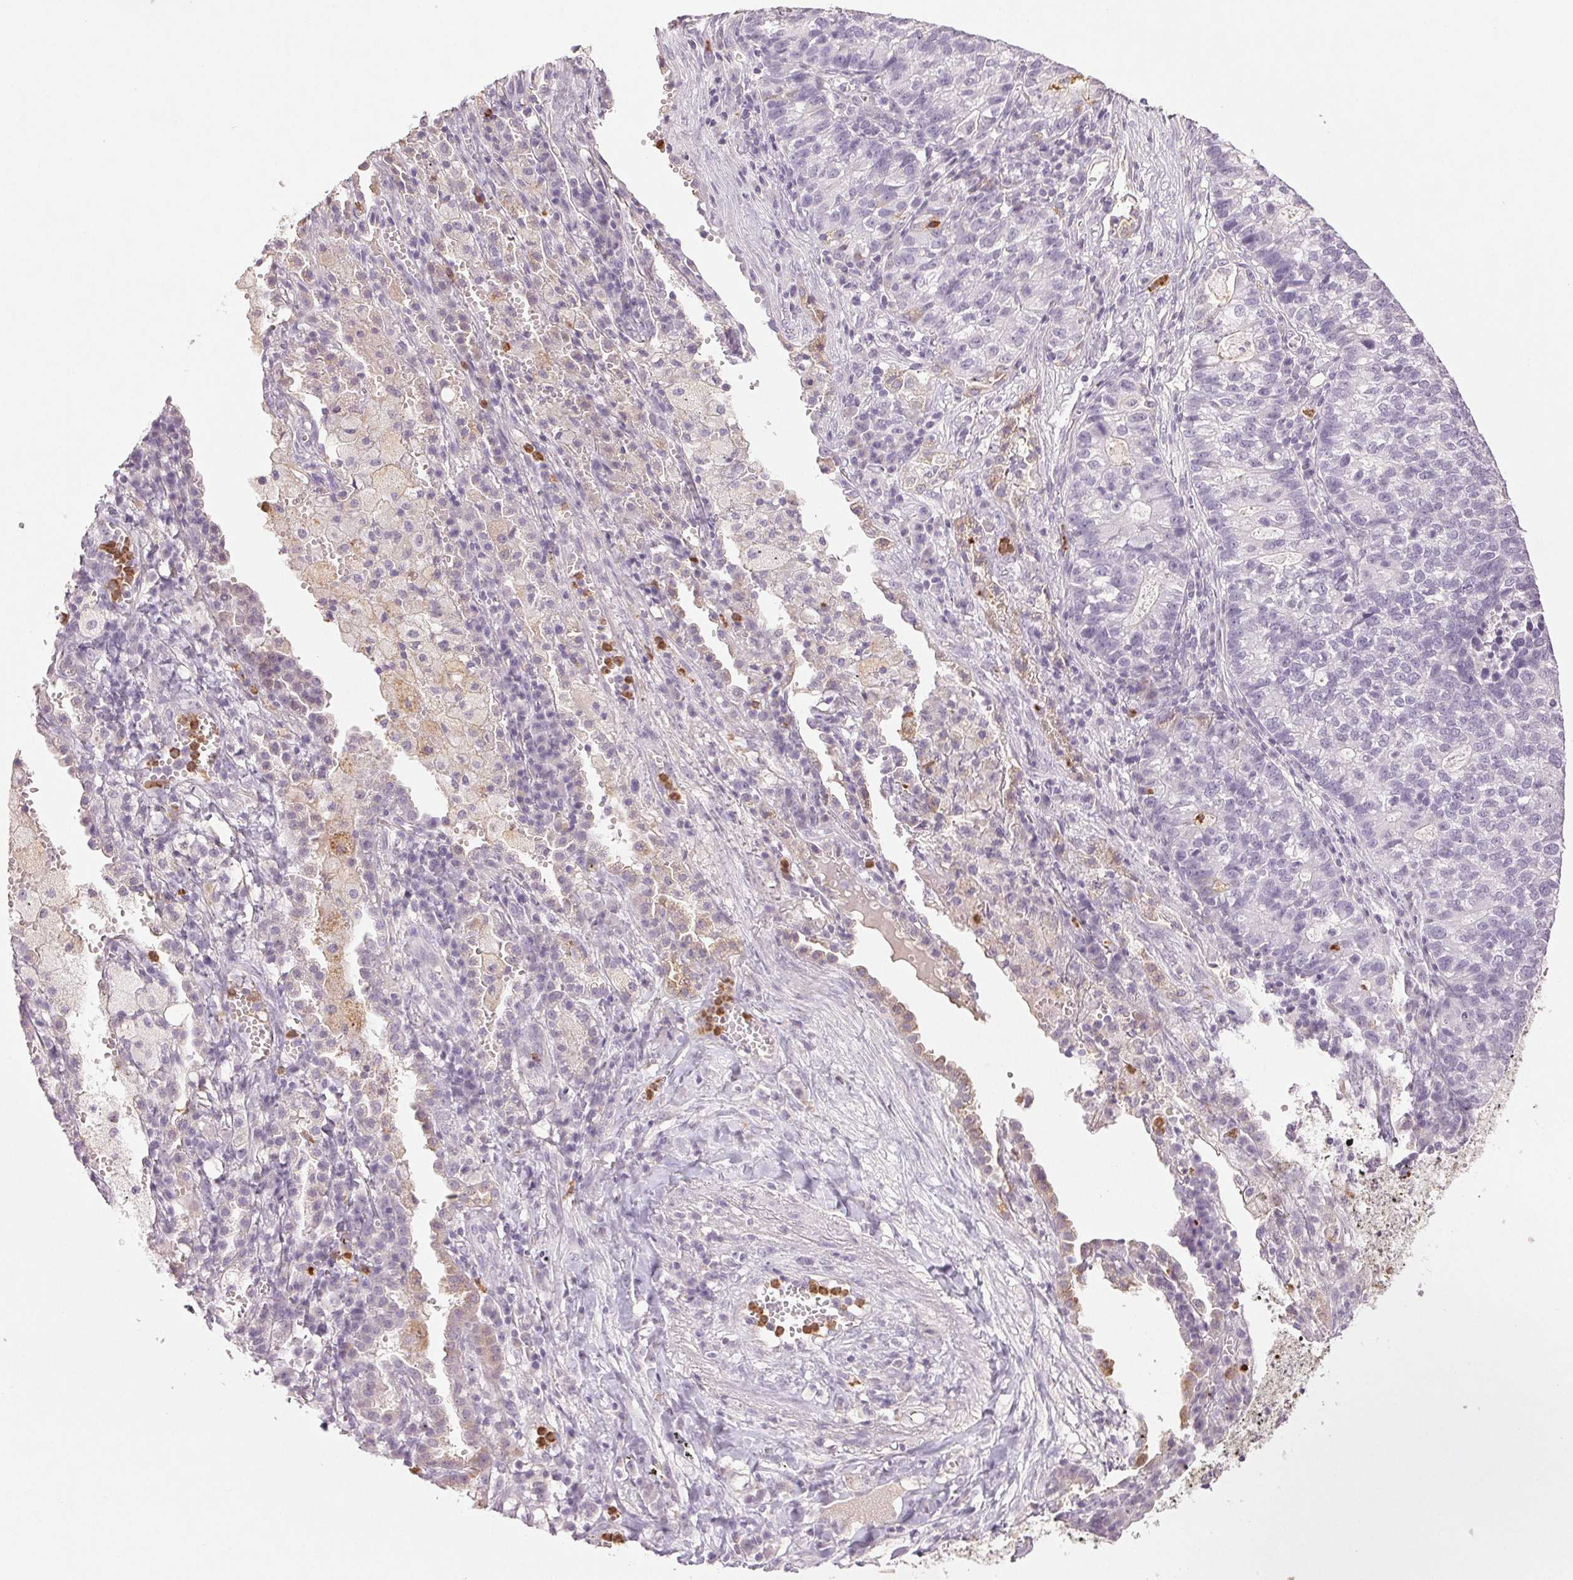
{"staining": {"intensity": "negative", "quantity": "none", "location": "none"}, "tissue": "lung cancer", "cell_type": "Tumor cells", "image_type": "cancer", "snomed": [{"axis": "morphology", "description": "Adenocarcinoma, NOS"}, {"axis": "topography", "description": "Lung"}], "caption": "IHC of human lung adenocarcinoma demonstrates no staining in tumor cells.", "gene": "LTF", "patient": {"sex": "male", "age": 57}}